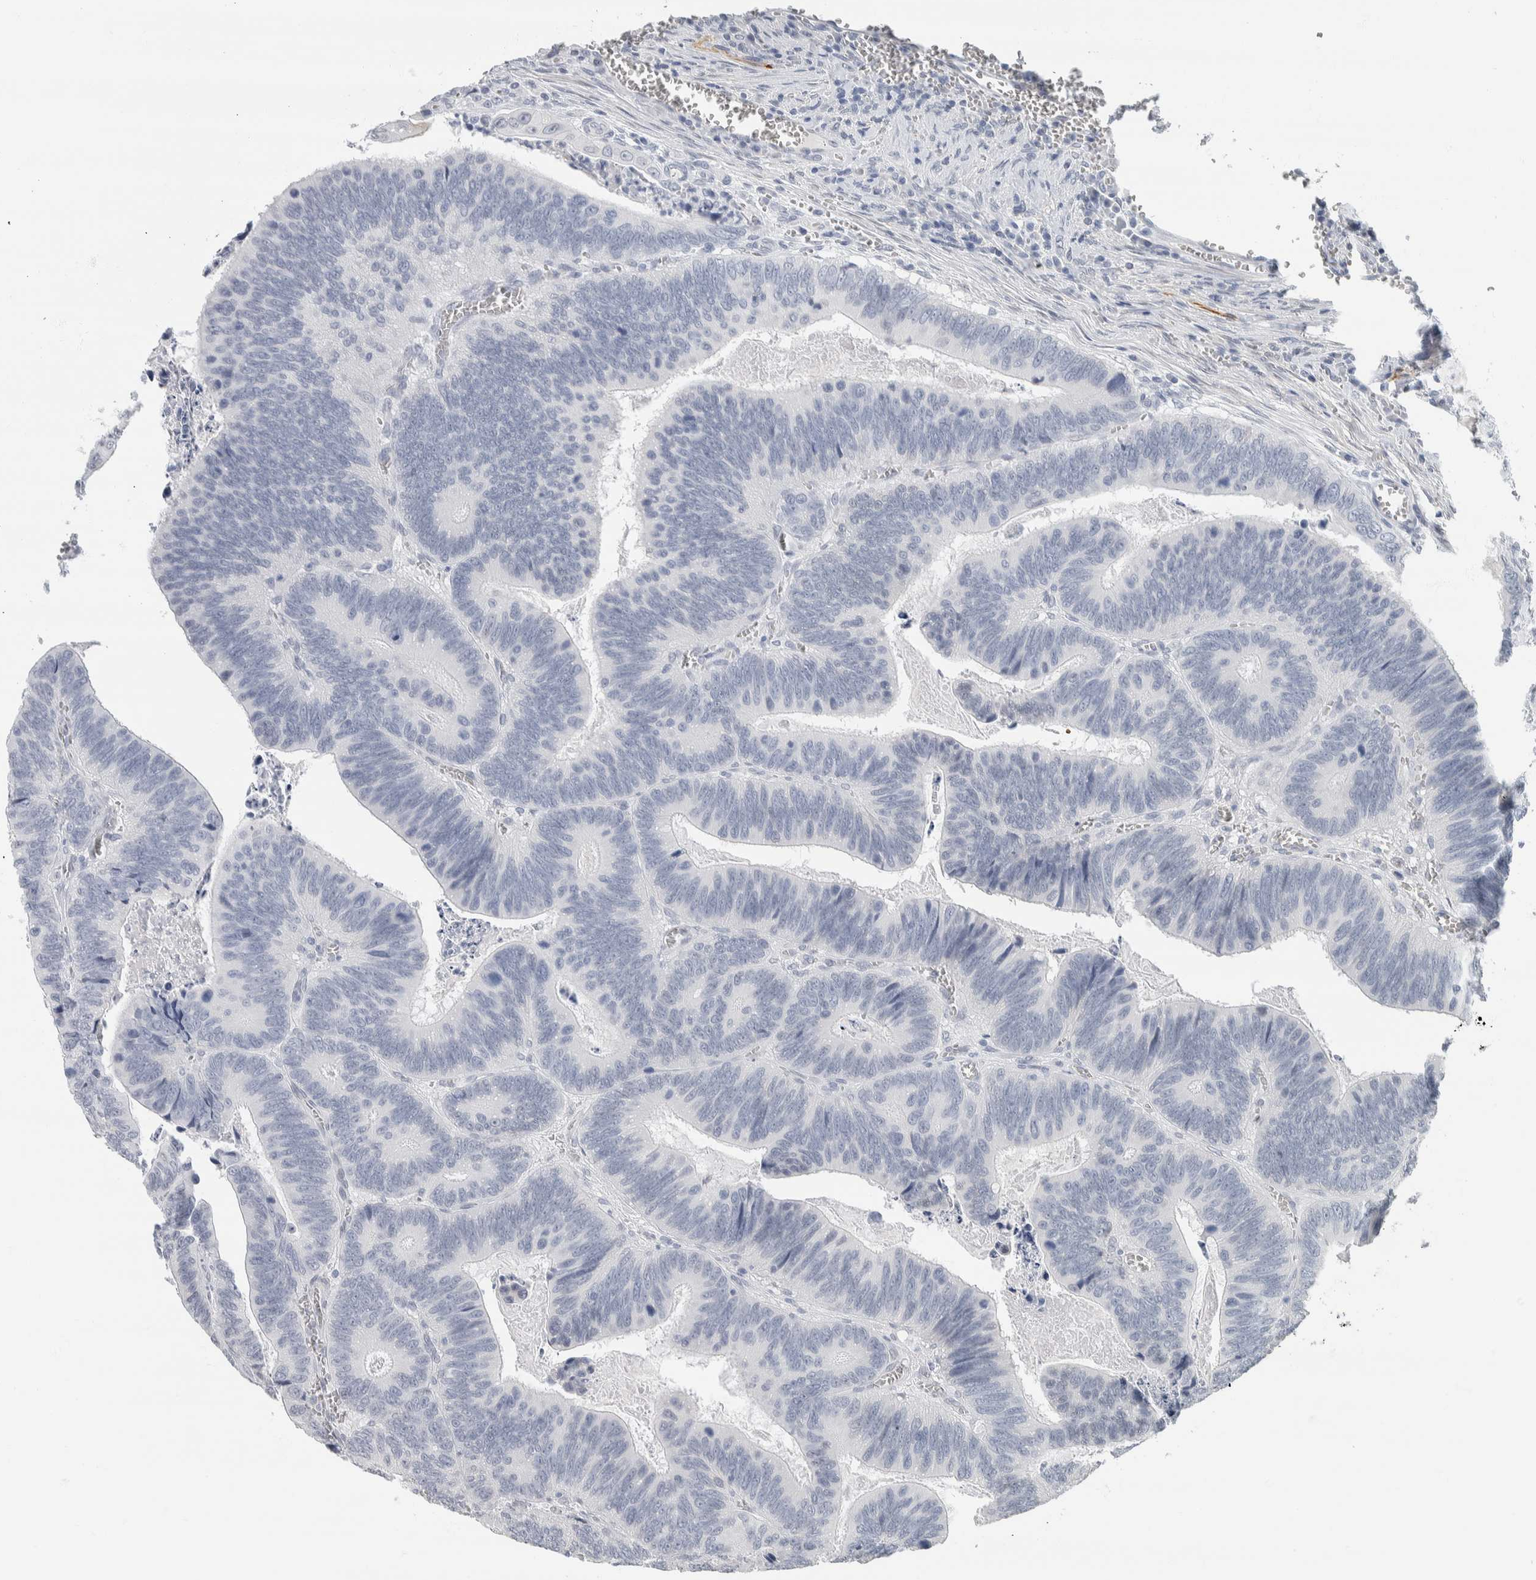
{"staining": {"intensity": "negative", "quantity": "none", "location": "none"}, "tissue": "colorectal cancer", "cell_type": "Tumor cells", "image_type": "cancer", "snomed": [{"axis": "morphology", "description": "Inflammation, NOS"}, {"axis": "morphology", "description": "Adenocarcinoma, NOS"}, {"axis": "topography", "description": "Colon"}], "caption": "Colorectal cancer (adenocarcinoma) was stained to show a protein in brown. There is no significant expression in tumor cells.", "gene": "NEFM", "patient": {"sex": "male", "age": 72}}